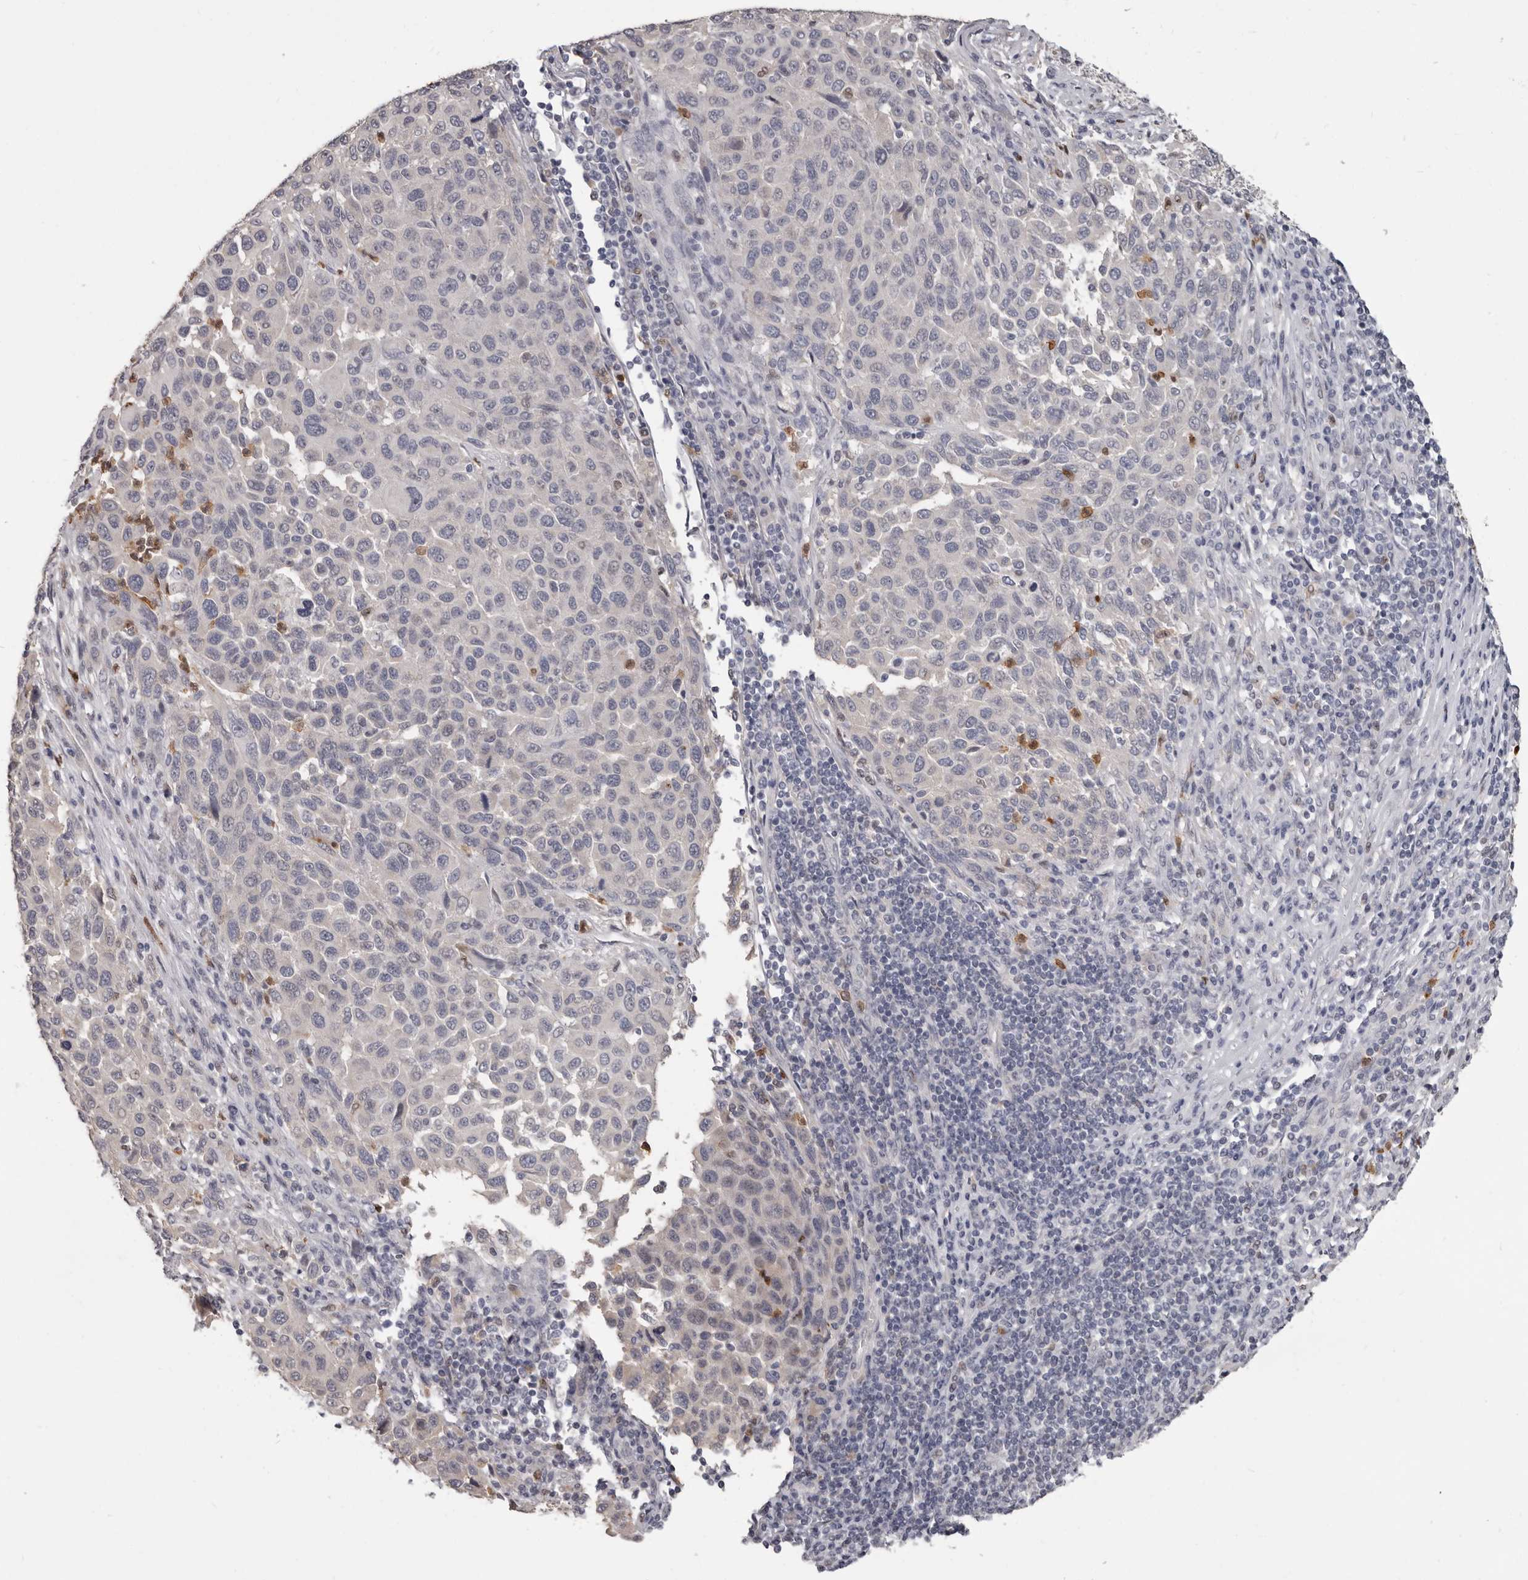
{"staining": {"intensity": "negative", "quantity": "none", "location": "none"}, "tissue": "melanoma", "cell_type": "Tumor cells", "image_type": "cancer", "snomed": [{"axis": "morphology", "description": "Malignant melanoma, Metastatic site"}, {"axis": "topography", "description": "Lymph node"}], "caption": "This photomicrograph is of malignant melanoma (metastatic site) stained with IHC to label a protein in brown with the nuclei are counter-stained blue. There is no expression in tumor cells. (Stains: DAB immunohistochemistry with hematoxylin counter stain, Microscopy: brightfield microscopy at high magnification).", "gene": "GPR157", "patient": {"sex": "male", "age": 61}}